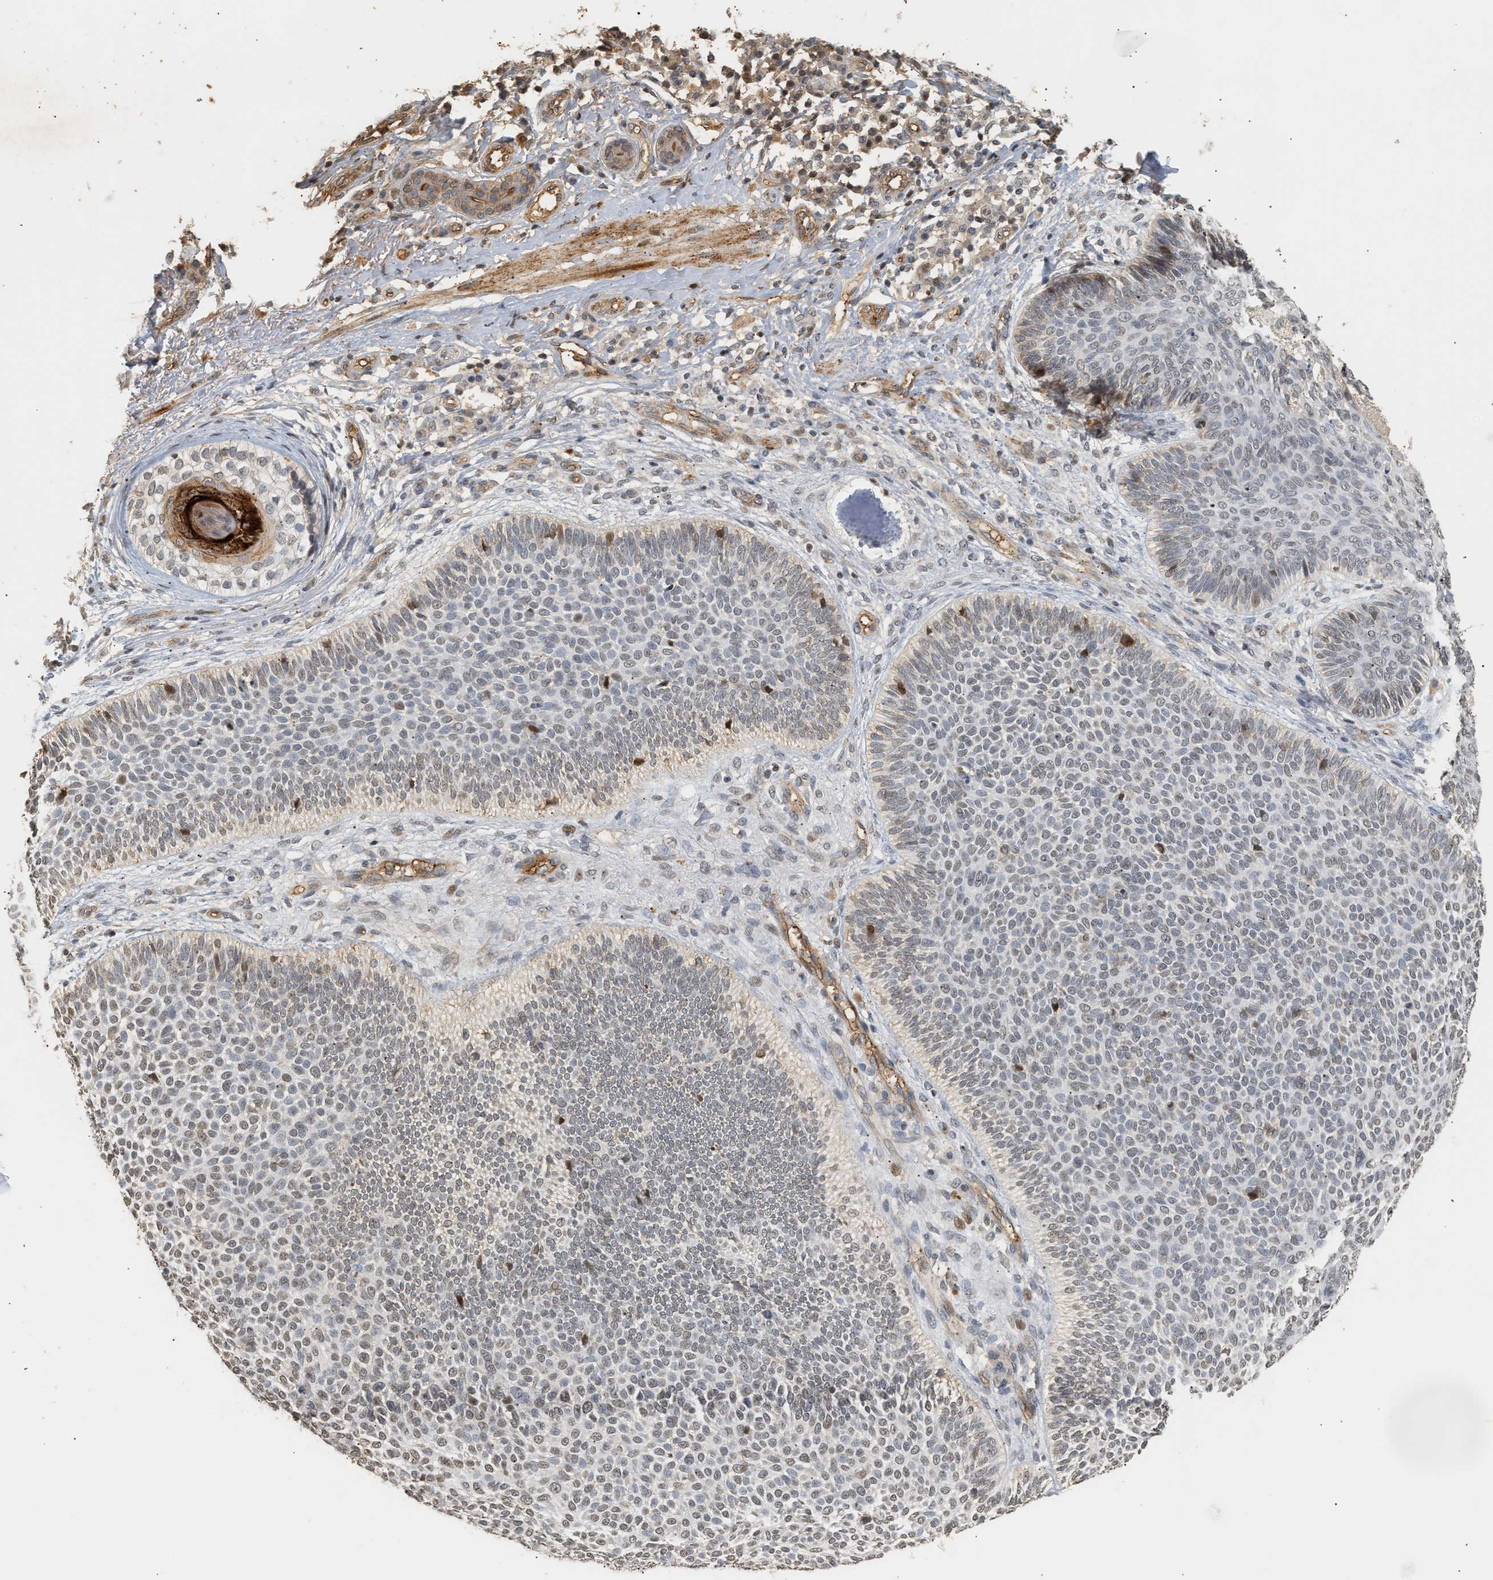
{"staining": {"intensity": "moderate", "quantity": "<25%", "location": "nuclear"}, "tissue": "skin cancer", "cell_type": "Tumor cells", "image_type": "cancer", "snomed": [{"axis": "morphology", "description": "Normal tissue, NOS"}, {"axis": "morphology", "description": "Basal cell carcinoma"}, {"axis": "topography", "description": "Skin"}], "caption": "Immunohistochemistry (IHC) image of neoplastic tissue: skin cancer (basal cell carcinoma) stained using immunohistochemistry reveals low levels of moderate protein expression localized specifically in the nuclear of tumor cells, appearing as a nuclear brown color.", "gene": "PLXND1", "patient": {"sex": "male", "age": 52}}